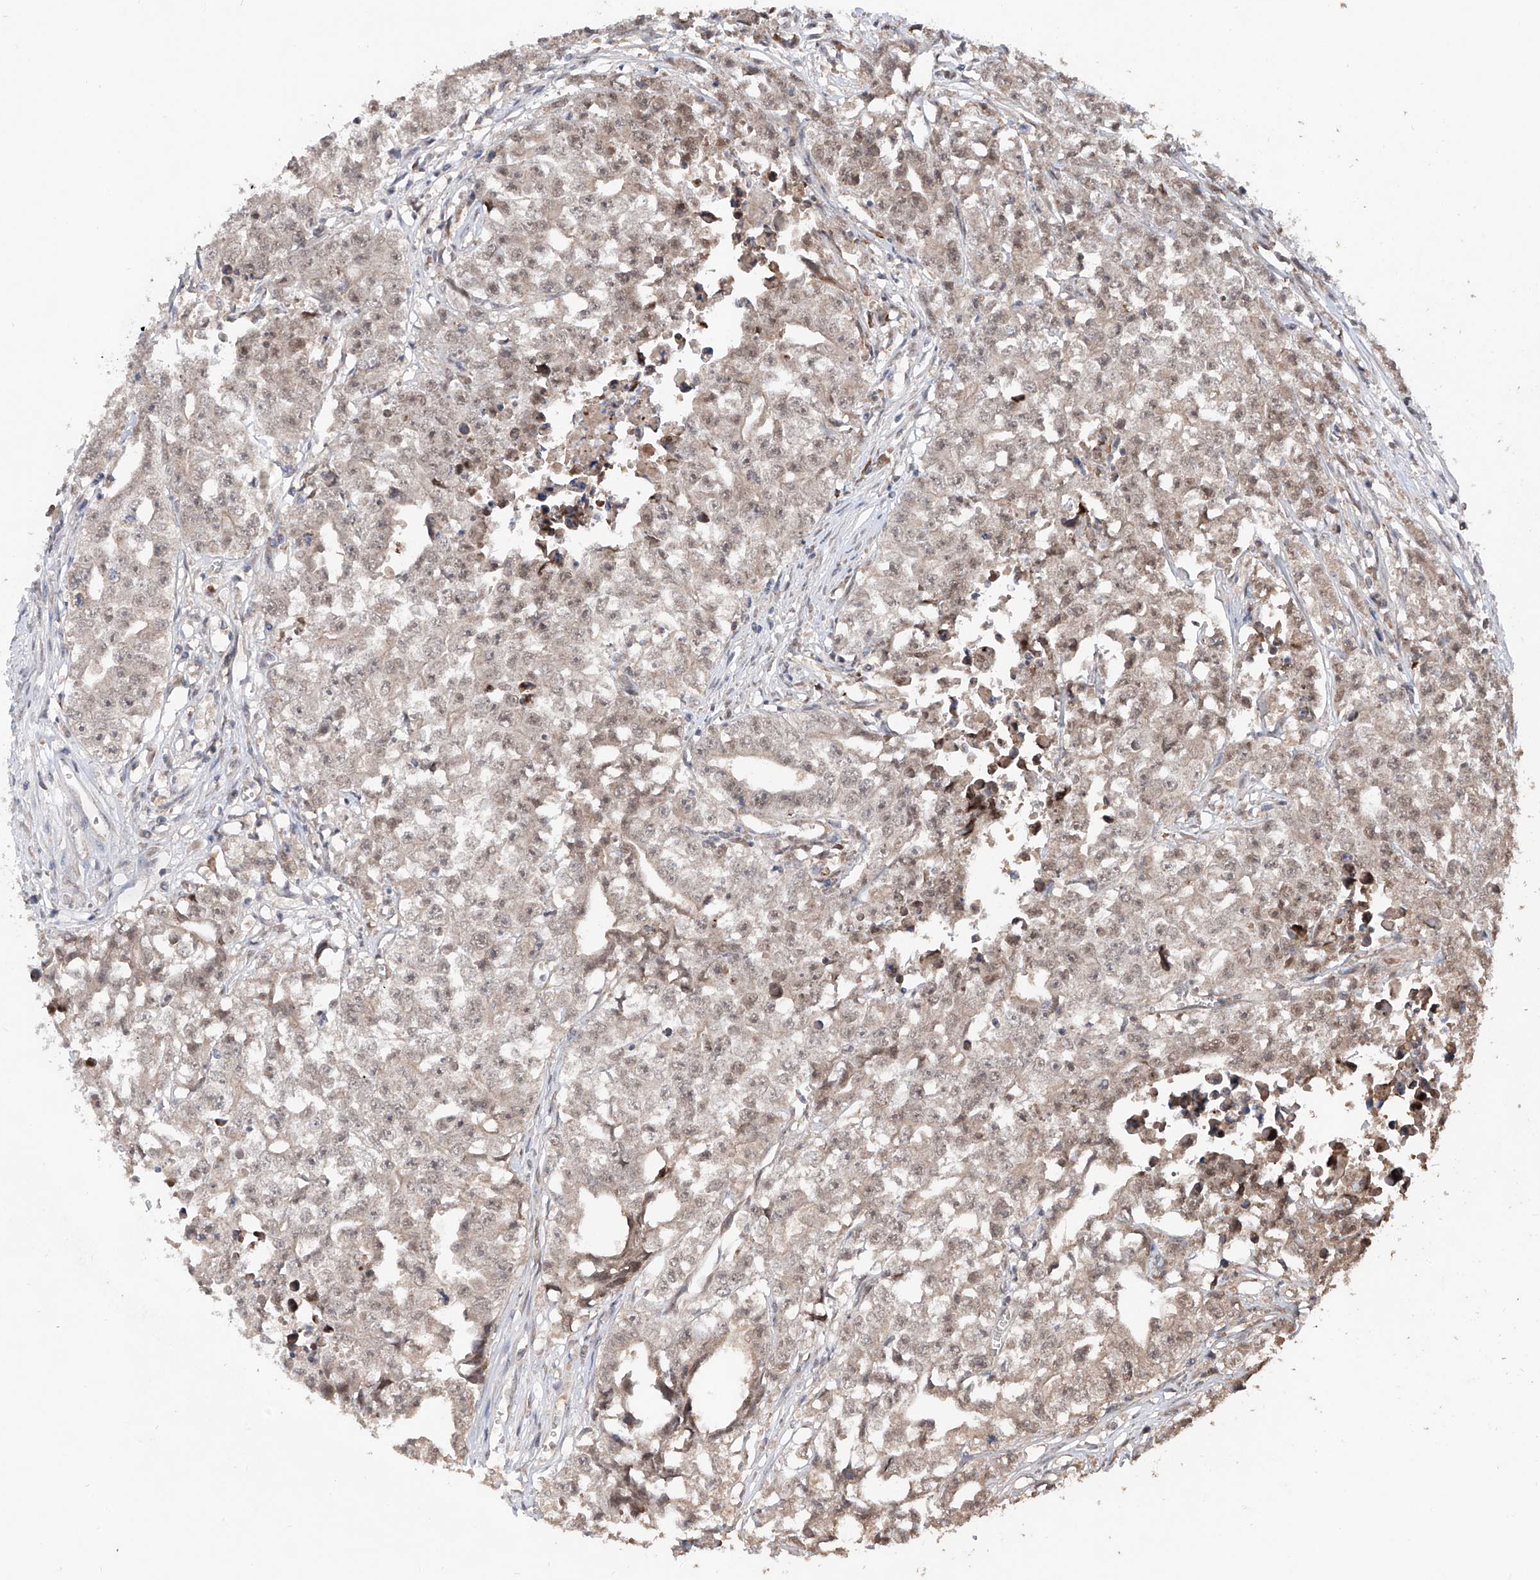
{"staining": {"intensity": "weak", "quantity": ">75%", "location": "nuclear"}, "tissue": "testis cancer", "cell_type": "Tumor cells", "image_type": "cancer", "snomed": [{"axis": "morphology", "description": "Seminoma, NOS"}, {"axis": "morphology", "description": "Carcinoma, Embryonal, NOS"}, {"axis": "topography", "description": "Testis"}], "caption": "Tumor cells demonstrate low levels of weak nuclear expression in about >75% of cells in testis cancer.", "gene": "FAM135A", "patient": {"sex": "male", "age": 43}}